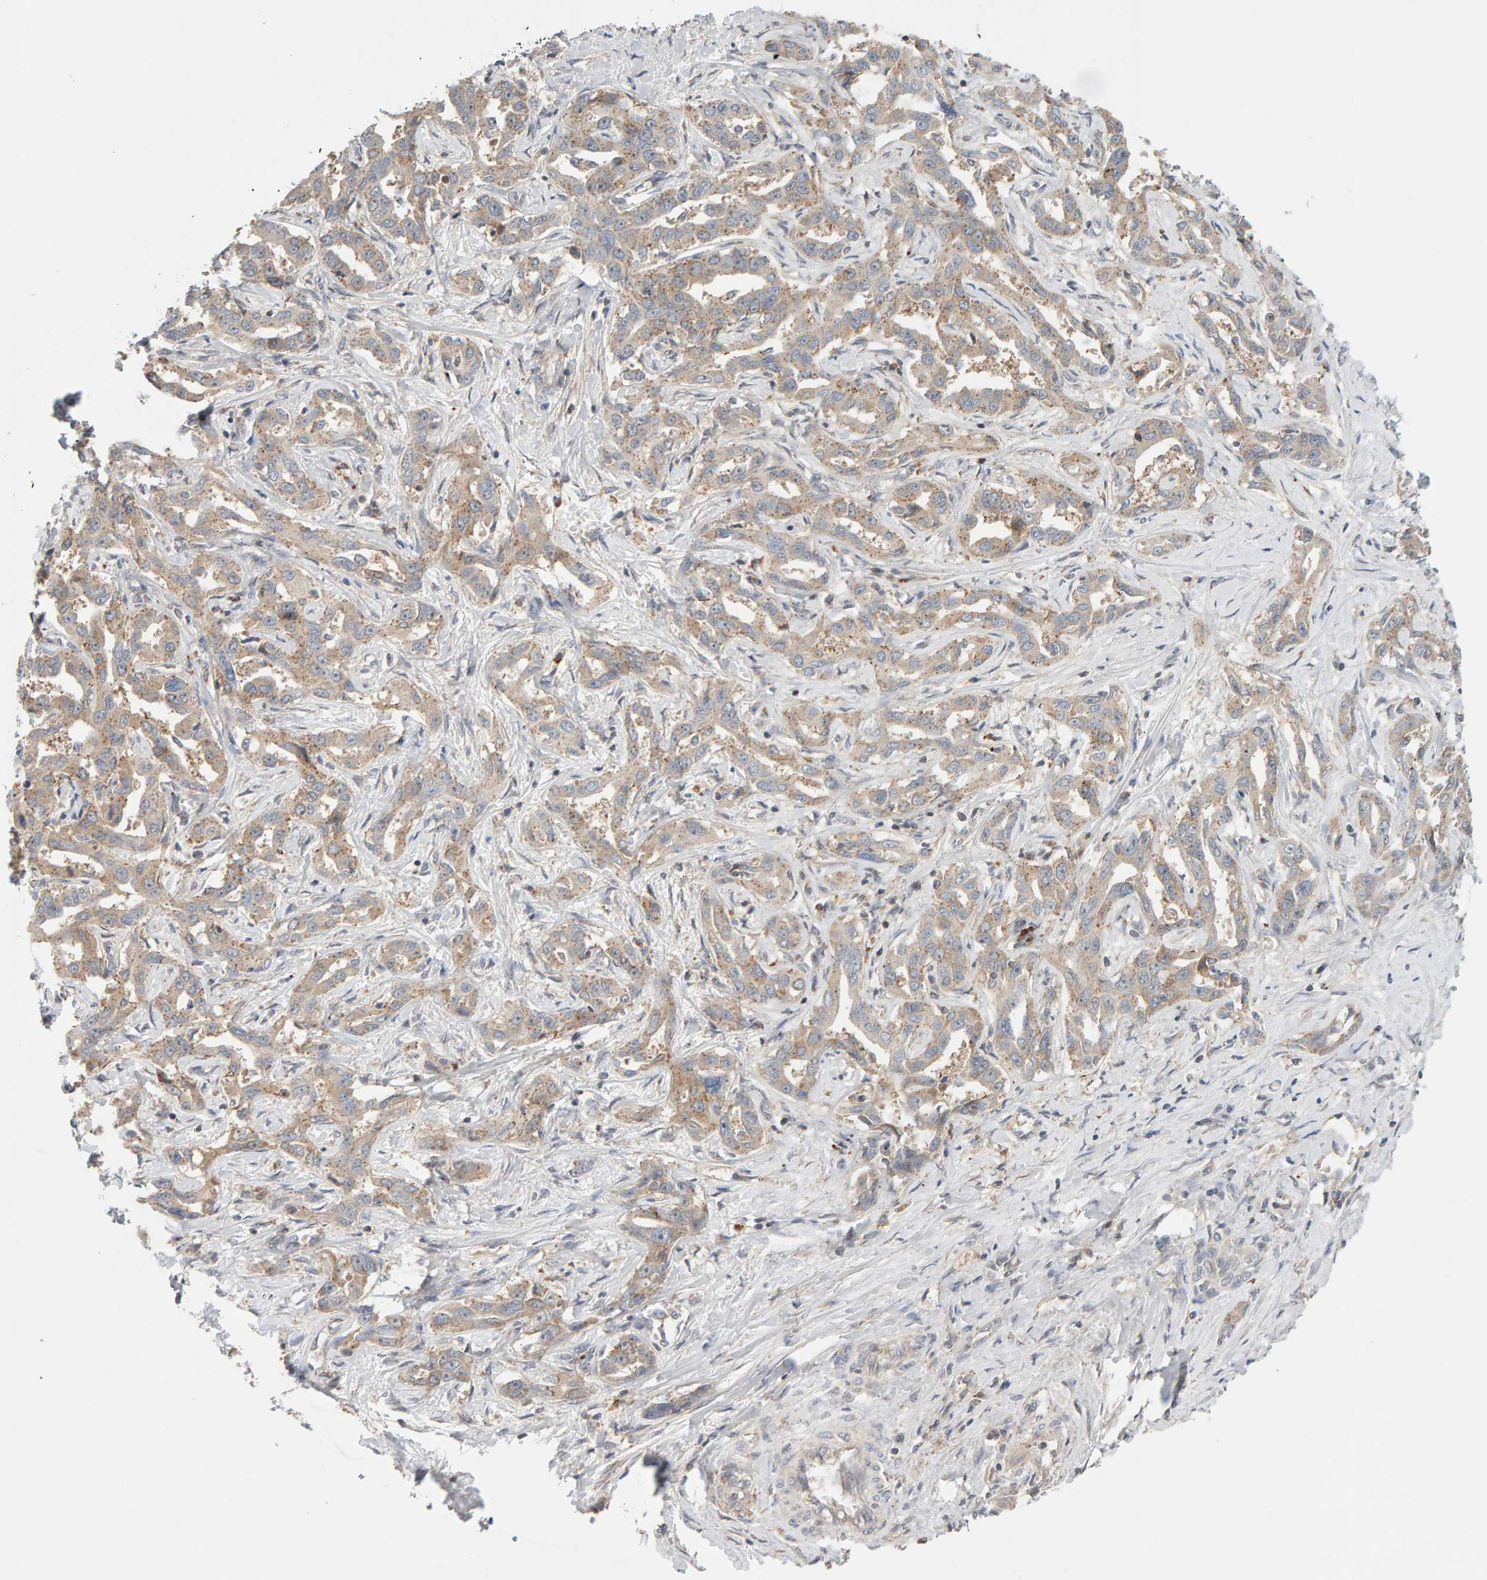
{"staining": {"intensity": "weak", "quantity": ">75%", "location": "cytoplasmic/membranous"}, "tissue": "liver cancer", "cell_type": "Tumor cells", "image_type": "cancer", "snomed": [{"axis": "morphology", "description": "Cholangiocarcinoma"}, {"axis": "topography", "description": "Liver"}], "caption": "A brown stain highlights weak cytoplasmic/membranous positivity of a protein in liver cancer (cholangiocarcinoma) tumor cells. (DAB IHC with brightfield microscopy, high magnification).", "gene": "DNAJC7", "patient": {"sex": "male", "age": 59}}